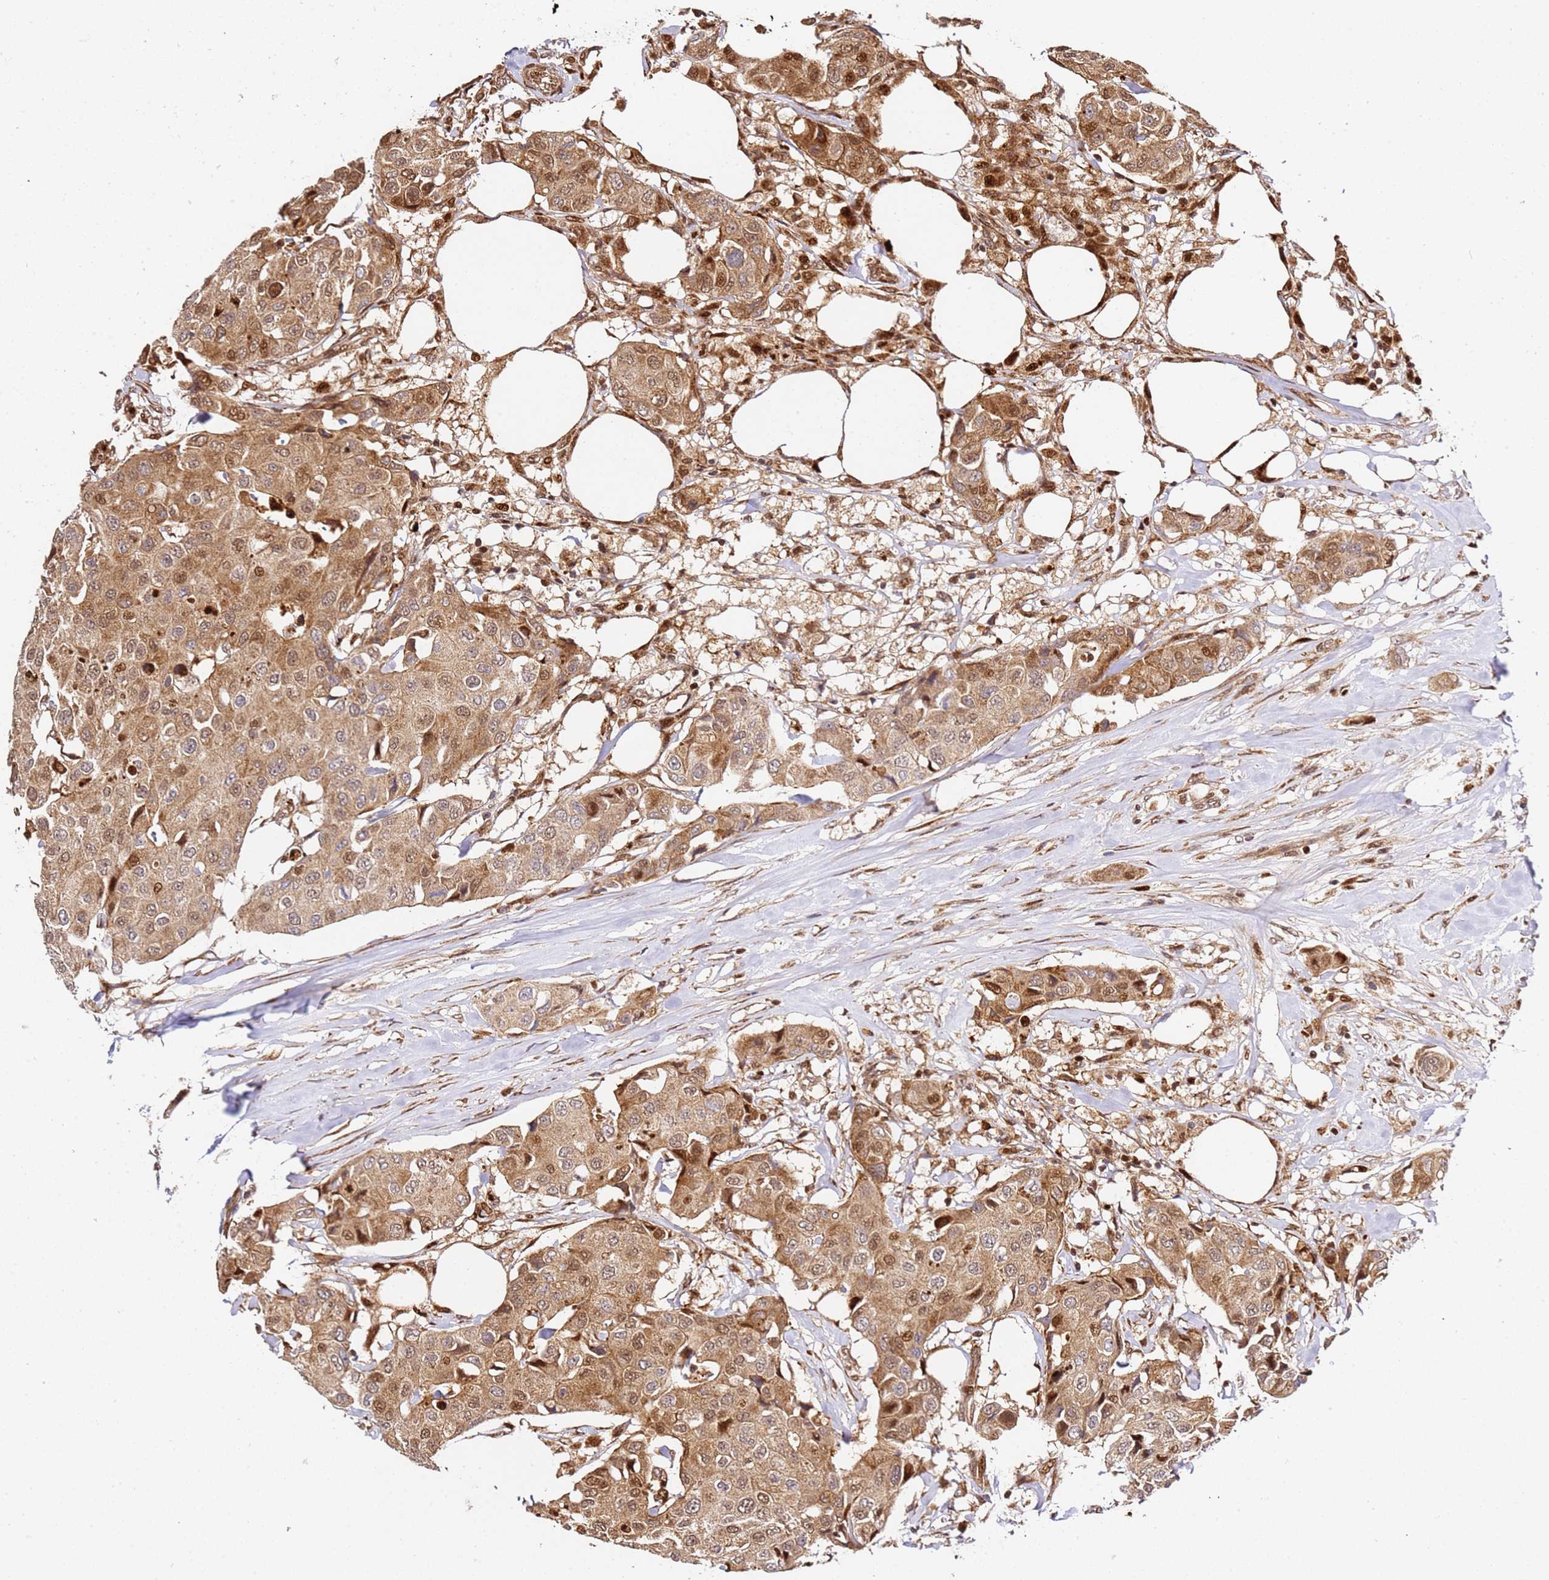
{"staining": {"intensity": "moderate", "quantity": ">75%", "location": "cytoplasmic/membranous,nuclear"}, "tissue": "breast cancer", "cell_type": "Tumor cells", "image_type": "cancer", "snomed": [{"axis": "morphology", "description": "Duct carcinoma"}, {"axis": "topography", "description": "Breast"}], "caption": "A brown stain shows moderate cytoplasmic/membranous and nuclear staining of a protein in breast infiltrating ductal carcinoma tumor cells. Nuclei are stained in blue.", "gene": "SMOX", "patient": {"sex": "female", "age": 80}}